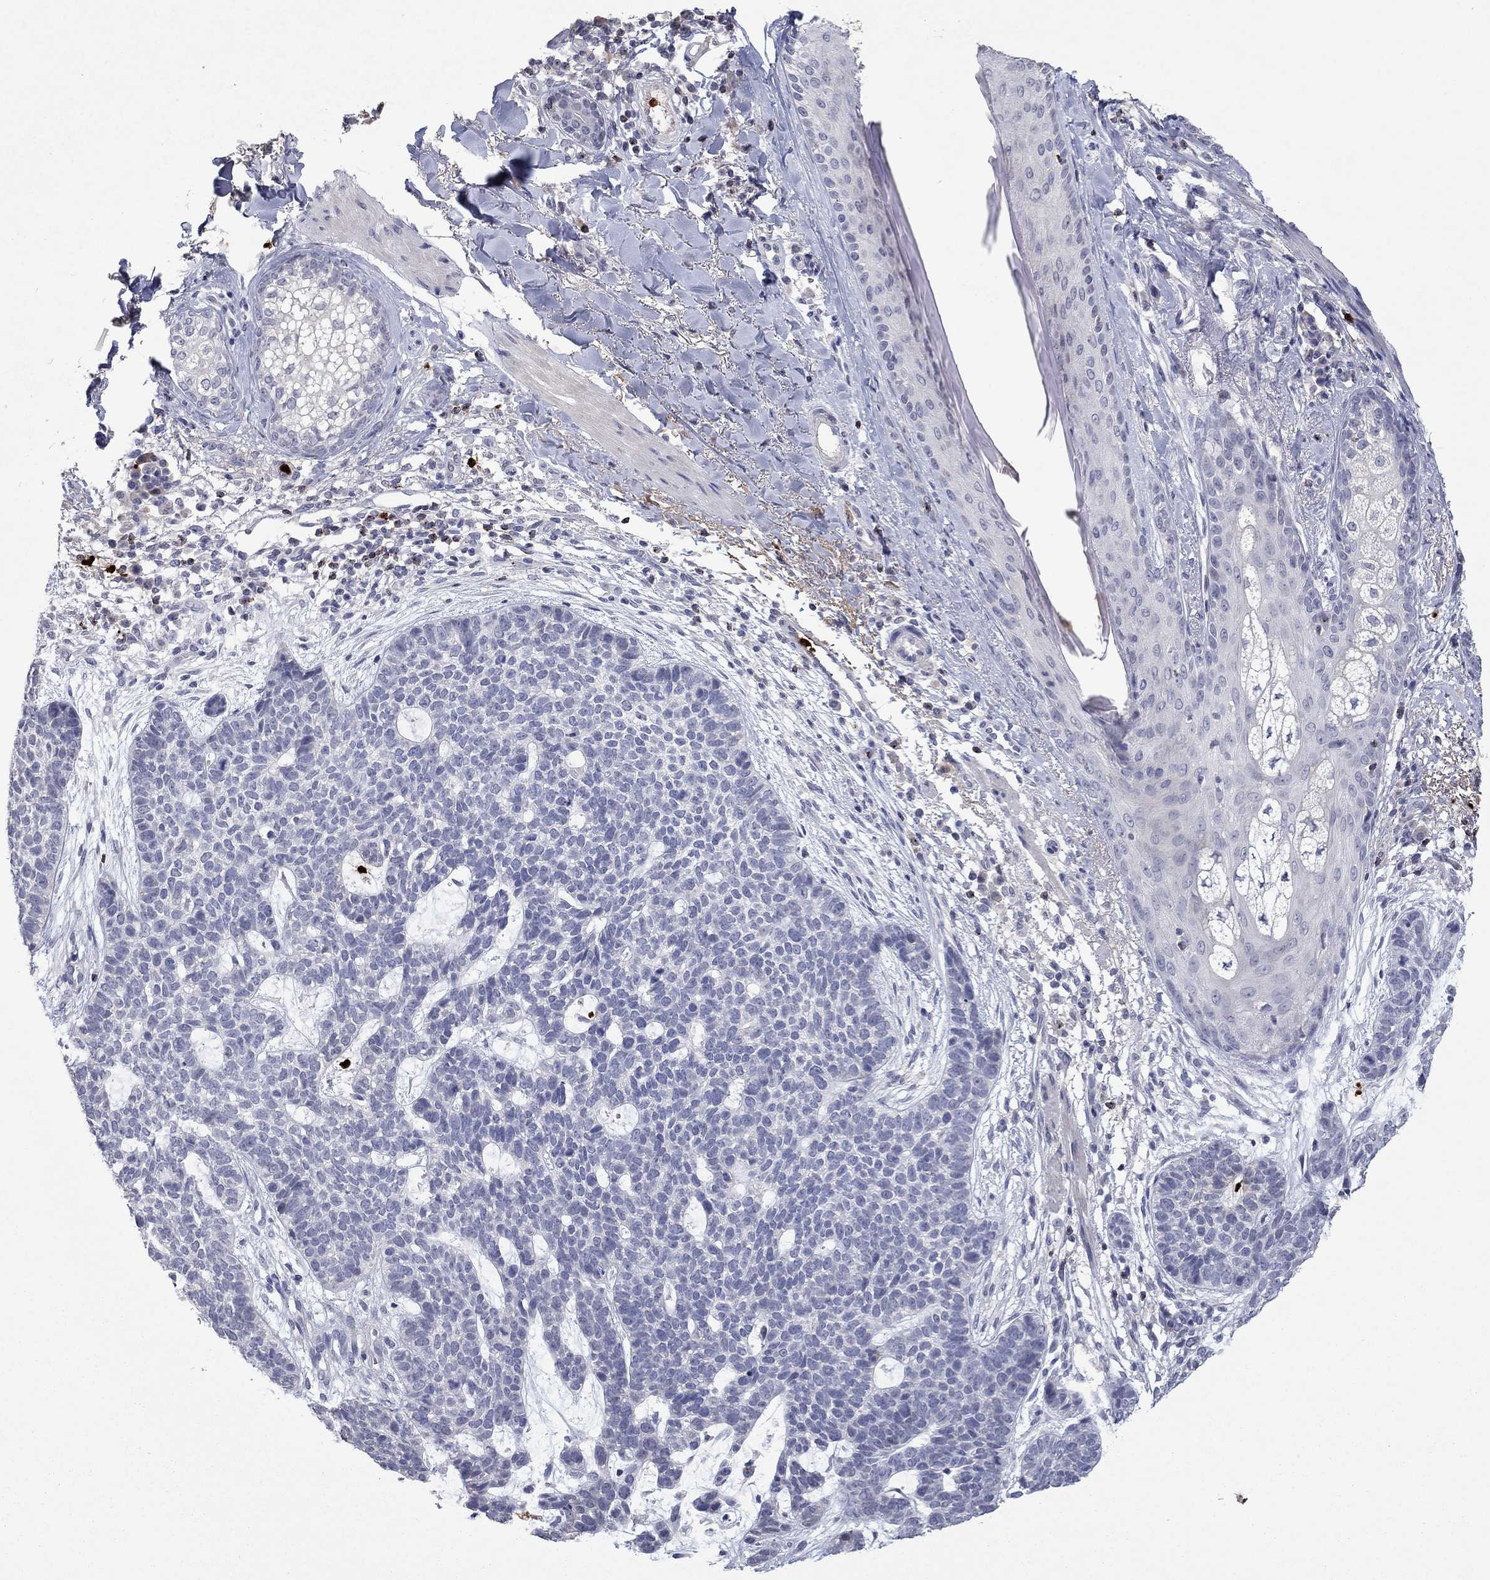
{"staining": {"intensity": "negative", "quantity": "none", "location": "none"}, "tissue": "skin cancer", "cell_type": "Tumor cells", "image_type": "cancer", "snomed": [{"axis": "morphology", "description": "Squamous cell carcinoma, NOS"}, {"axis": "topography", "description": "Skin"}], "caption": "A high-resolution photomicrograph shows IHC staining of skin cancer, which displays no significant staining in tumor cells.", "gene": "CCL5", "patient": {"sex": "male", "age": 88}}